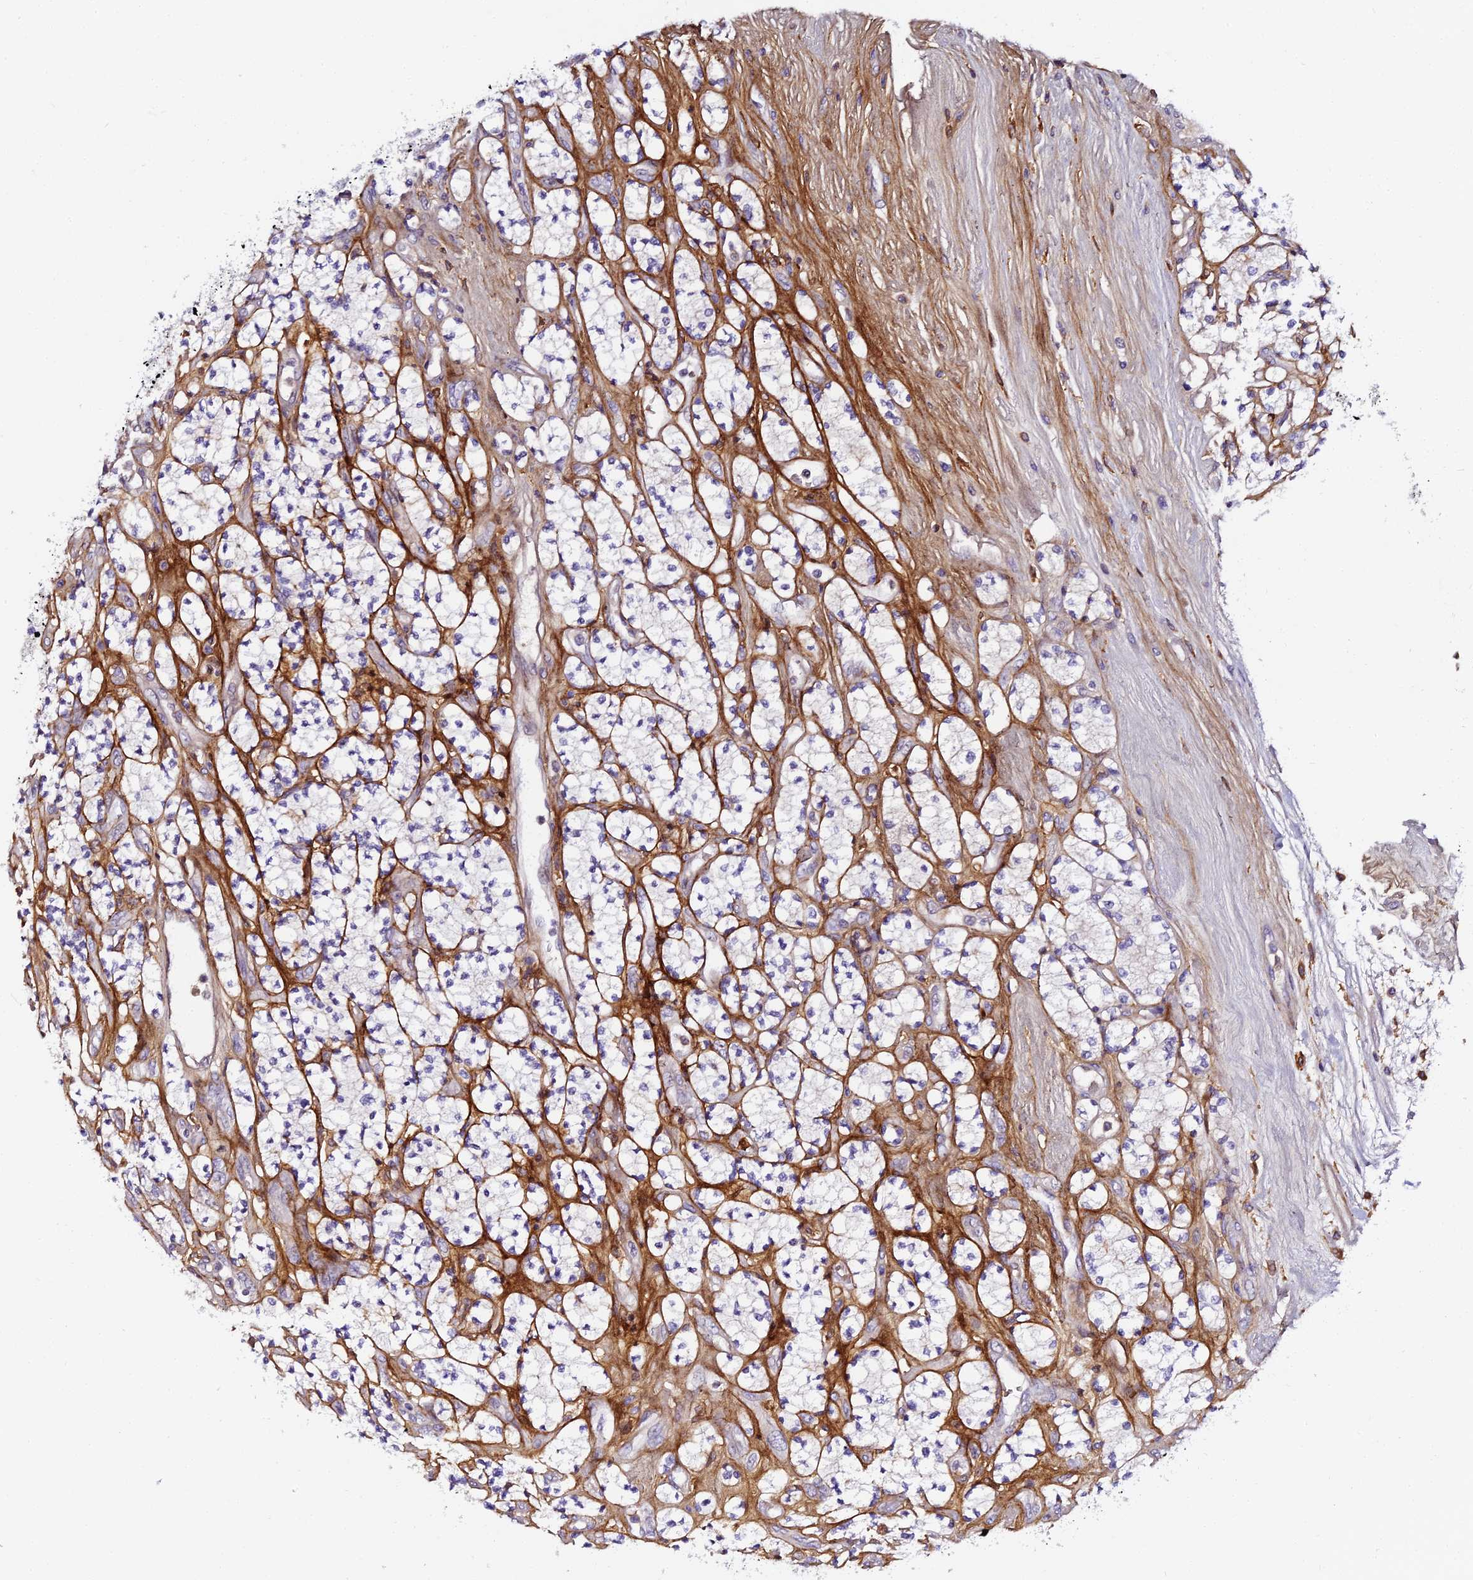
{"staining": {"intensity": "negative", "quantity": "none", "location": "none"}, "tissue": "renal cancer", "cell_type": "Tumor cells", "image_type": "cancer", "snomed": [{"axis": "morphology", "description": "Adenocarcinoma, NOS"}, {"axis": "topography", "description": "Kidney"}], "caption": "This is an immunohistochemistry micrograph of renal cancer (adenocarcinoma). There is no expression in tumor cells.", "gene": "IL4I1", "patient": {"sex": "male", "age": 77}}